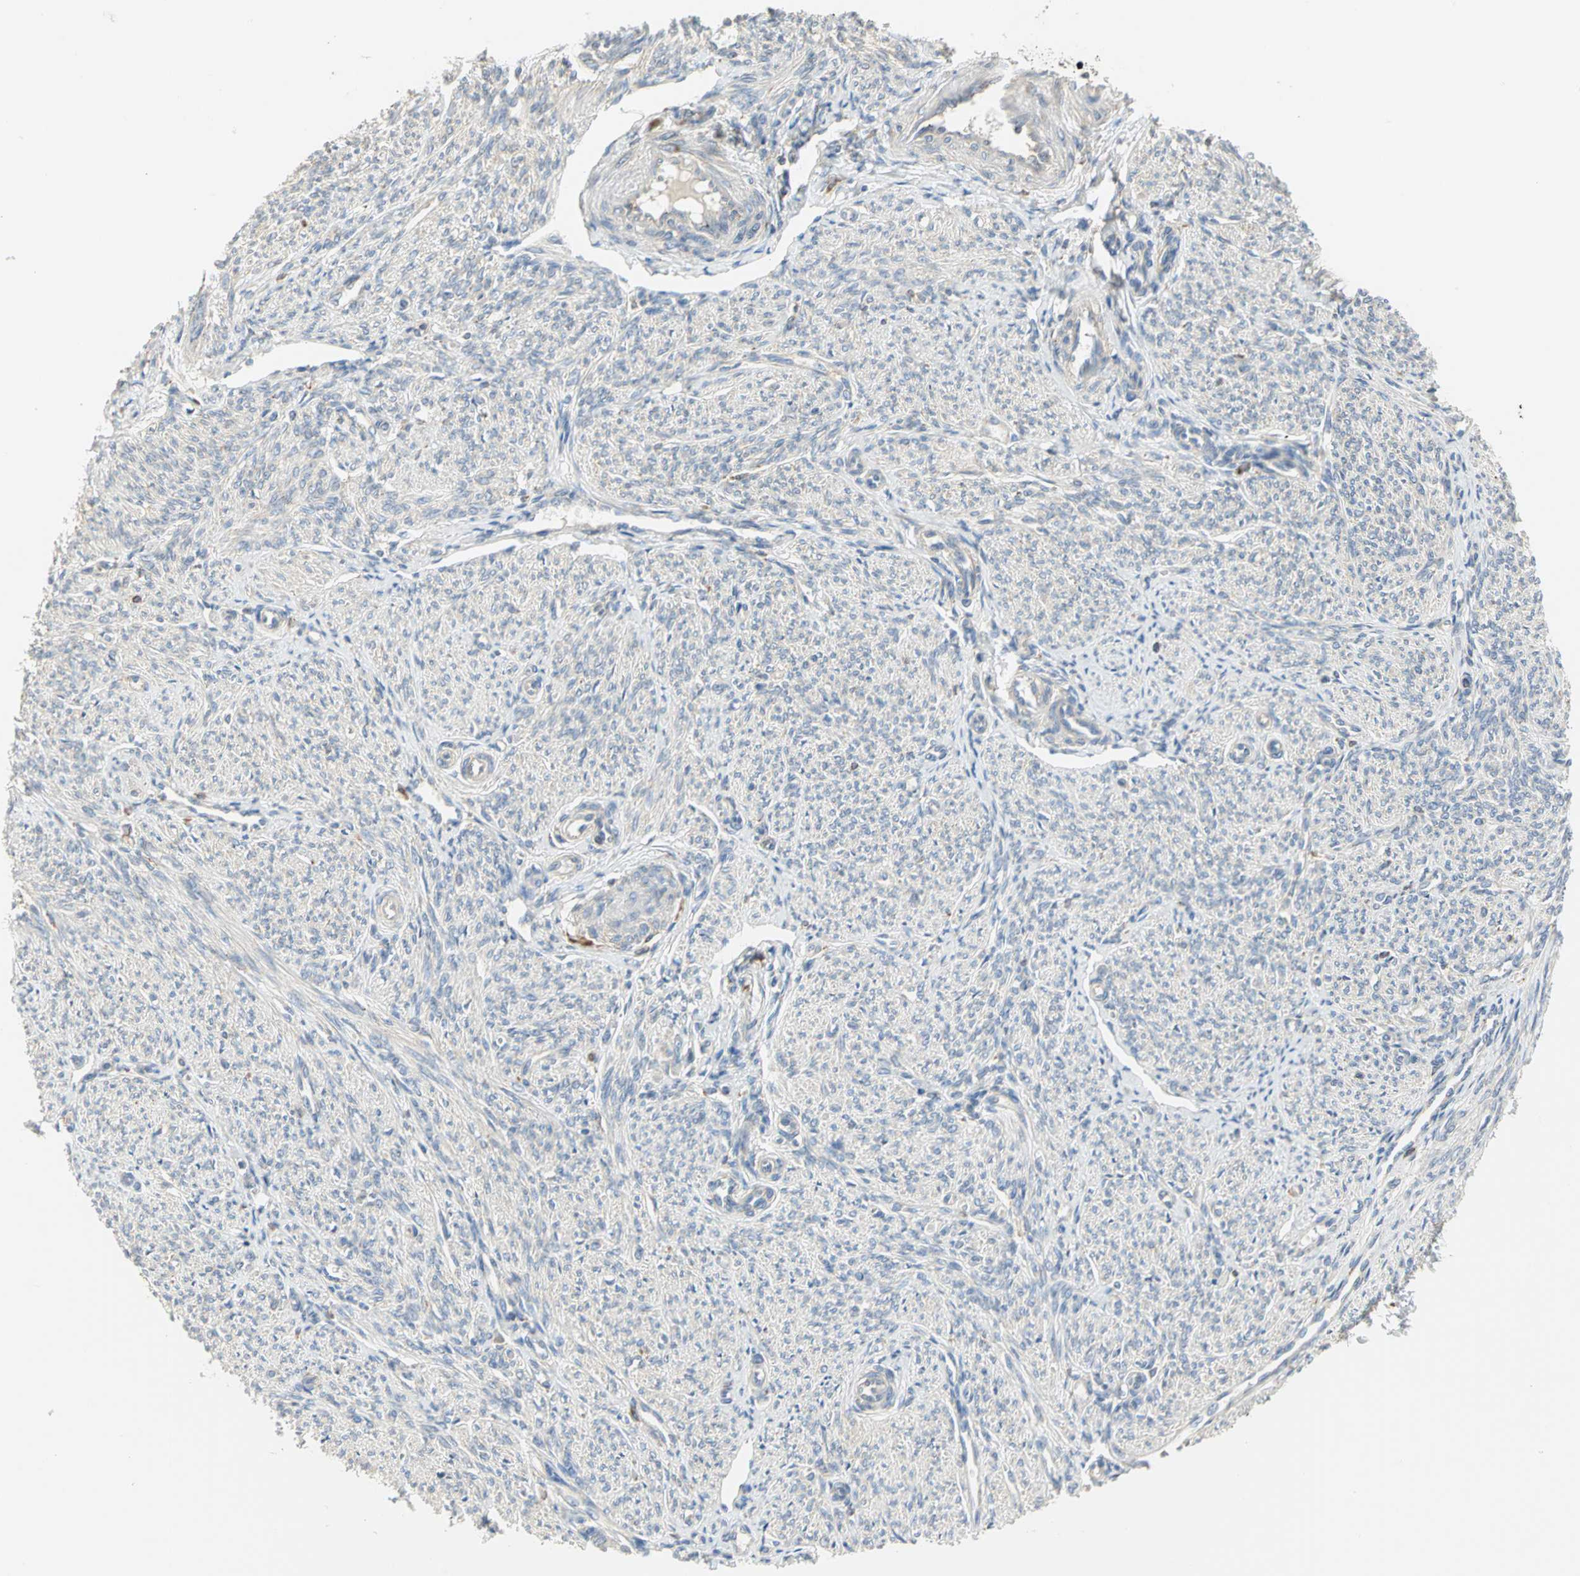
{"staining": {"intensity": "negative", "quantity": "none", "location": "none"}, "tissue": "smooth muscle", "cell_type": "Smooth muscle cells", "image_type": "normal", "snomed": [{"axis": "morphology", "description": "Normal tissue, NOS"}, {"axis": "topography", "description": "Smooth muscle"}], "caption": "DAB (3,3'-diaminobenzidine) immunohistochemical staining of benign human smooth muscle displays no significant staining in smooth muscle cells.", "gene": "SDF2L1", "patient": {"sex": "female", "age": 65}}